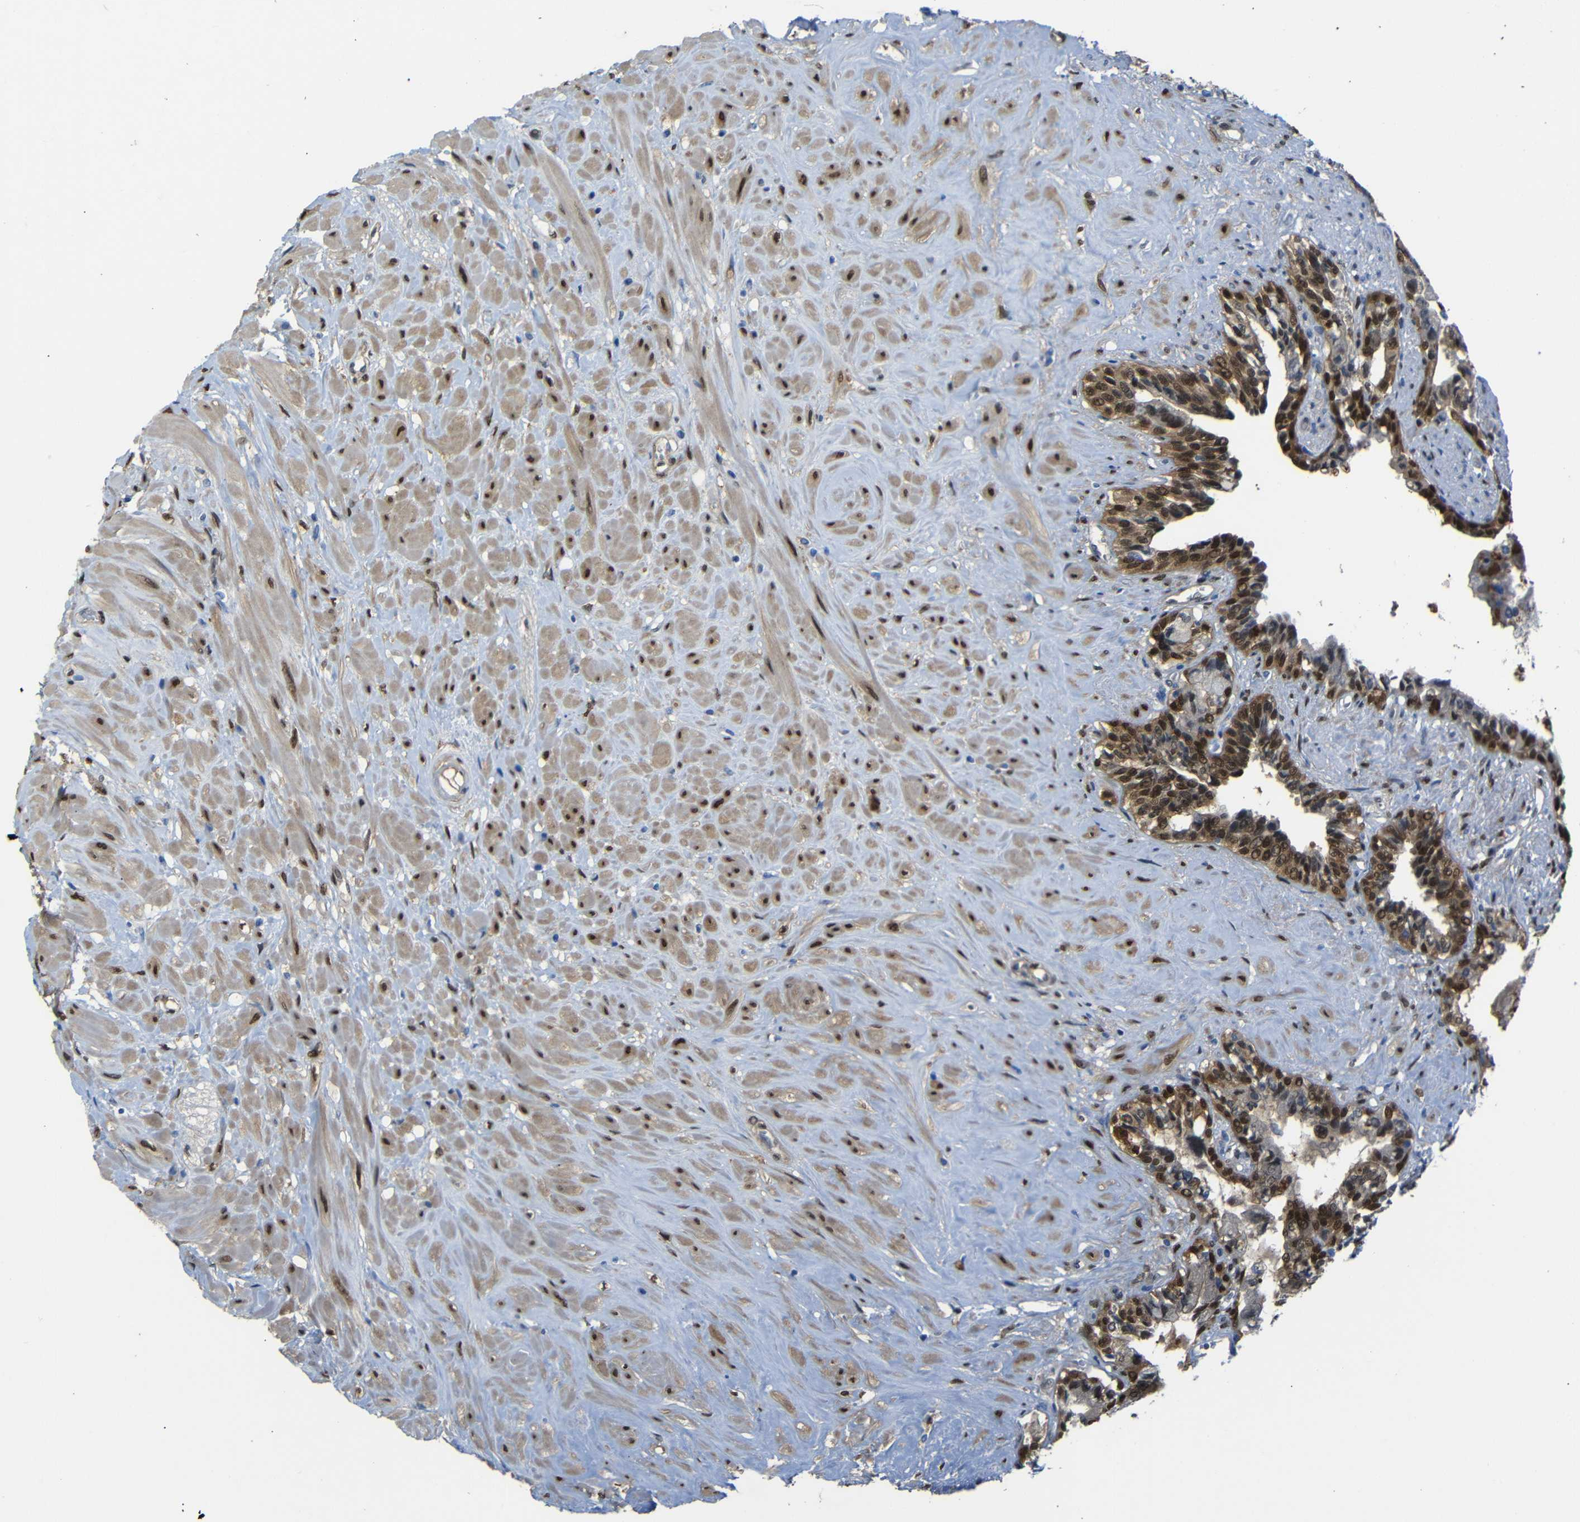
{"staining": {"intensity": "strong", "quantity": ">75%", "location": "cytoplasmic/membranous,nuclear"}, "tissue": "seminal vesicle", "cell_type": "Glandular cells", "image_type": "normal", "snomed": [{"axis": "morphology", "description": "Normal tissue, NOS"}, {"axis": "topography", "description": "Seminal veicle"}], "caption": "Immunohistochemistry (IHC) of normal human seminal vesicle demonstrates high levels of strong cytoplasmic/membranous,nuclear staining in approximately >75% of glandular cells. (IHC, brightfield microscopy, high magnification).", "gene": "YAP1", "patient": {"sex": "male", "age": 63}}